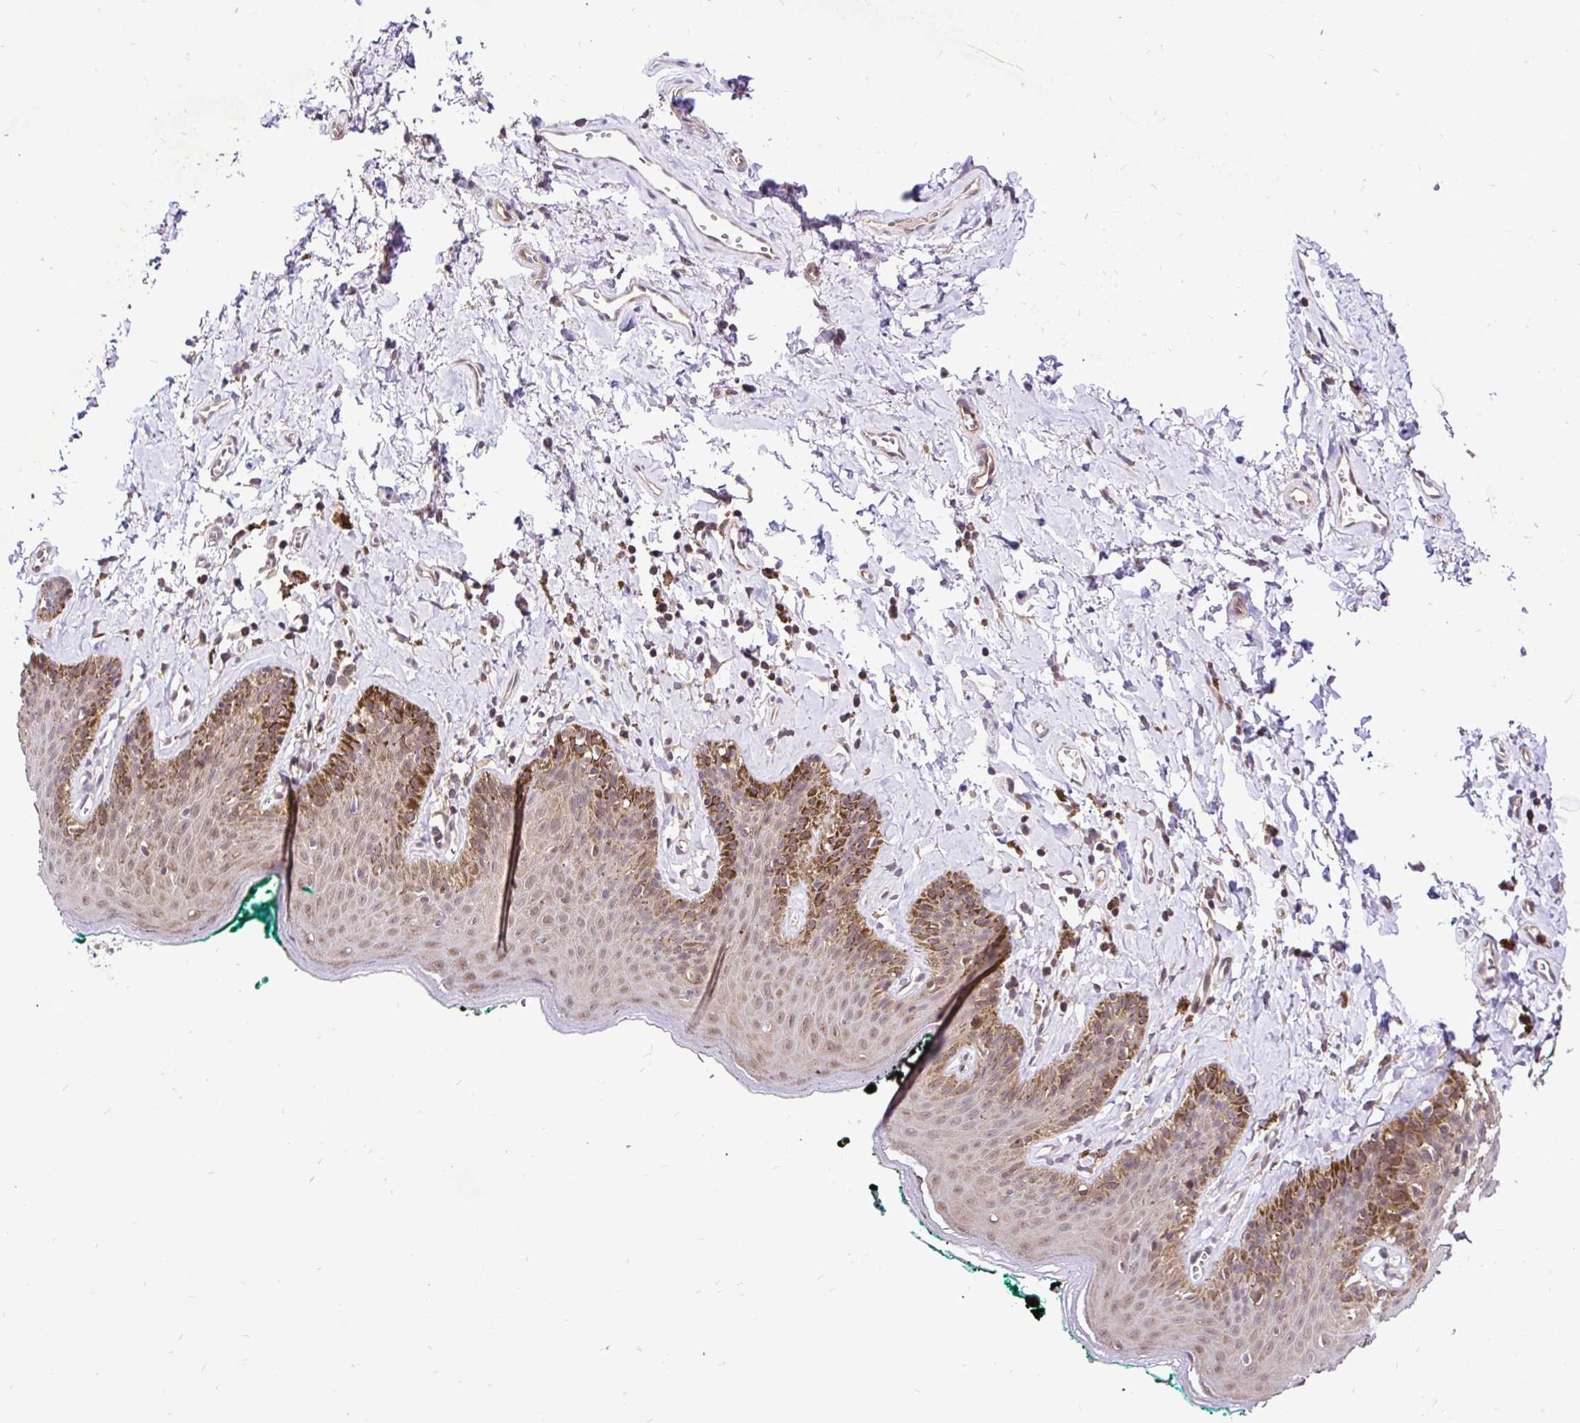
{"staining": {"intensity": "moderate", "quantity": "25%-75%", "location": "cytoplasmic/membranous,nuclear"}, "tissue": "skin", "cell_type": "Epidermal cells", "image_type": "normal", "snomed": [{"axis": "morphology", "description": "Normal tissue, NOS"}, {"axis": "topography", "description": "Vulva"}, {"axis": "topography", "description": "Peripheral nerve tissue"}], "caption": "A high-resolution photomicrograph shows IHC staining of benign skin, which demonstrates moderate cytoplasmic/membranous,nuclear expression in about 25%-75% of epidermal cells.", "gene": "UBE2M", "patient": {"sex": "female", "age": 66}}